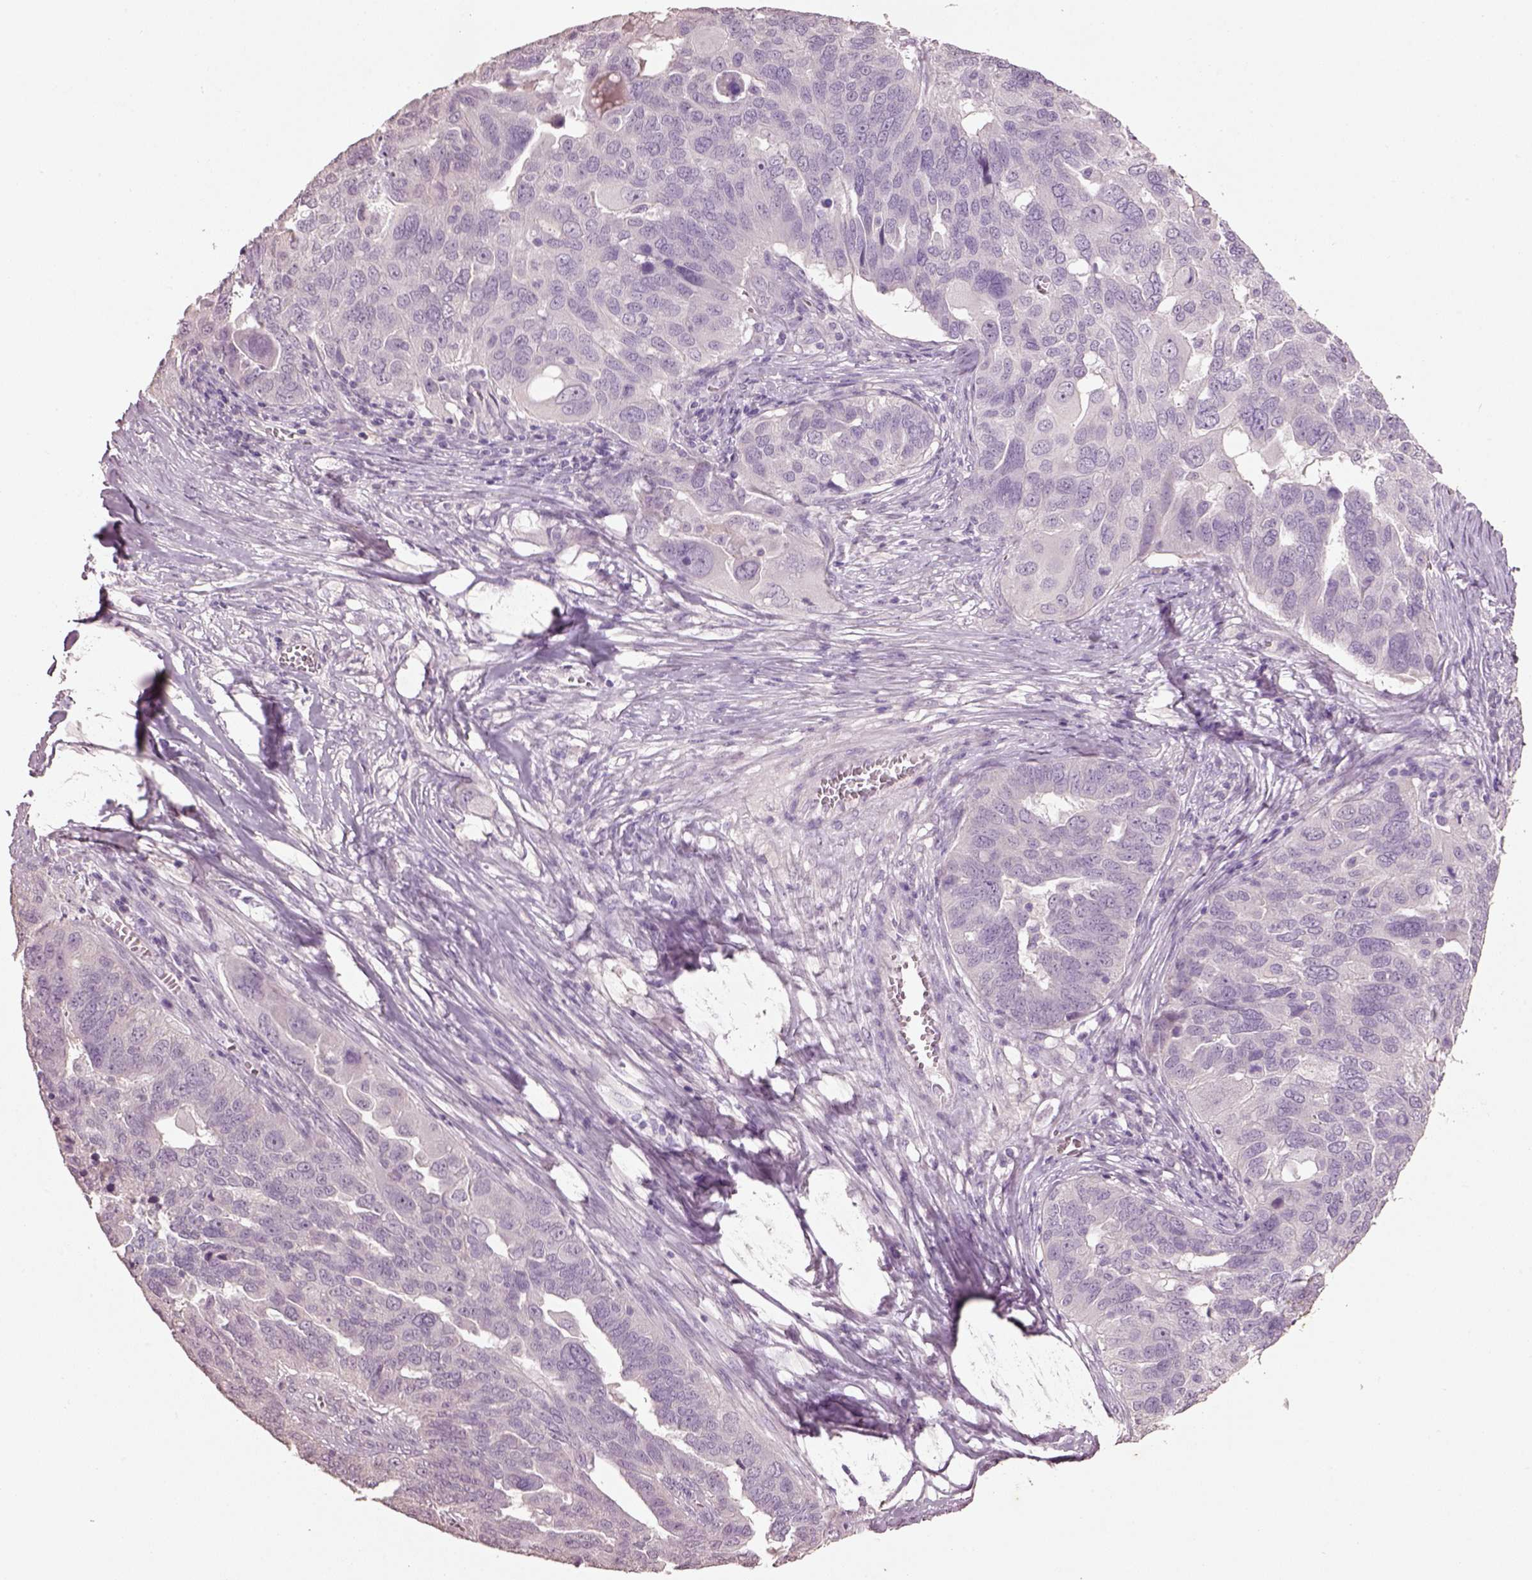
{"staining": {"intensity": "negative", "quantity": "none", "location": "none"}, "tissue": "ovarian cancer", "cell_type": "Tumor cells", "image_type": "cancer", "snomed": [{"axis": "morphology", "description": "Carcinoma, endometroid"}, {"axis": "topography", "description": "Soft tissue"}, {"axis": "topography", "description": "Ovary"}], "caption": "This is an immunohistochemistry histopathology image of human ovarian cancer (endometroid carcinoma). There is no expression in tumor cells.", "gene": "KCNIP3", "patient": {"sex": "female", "age": 52}}